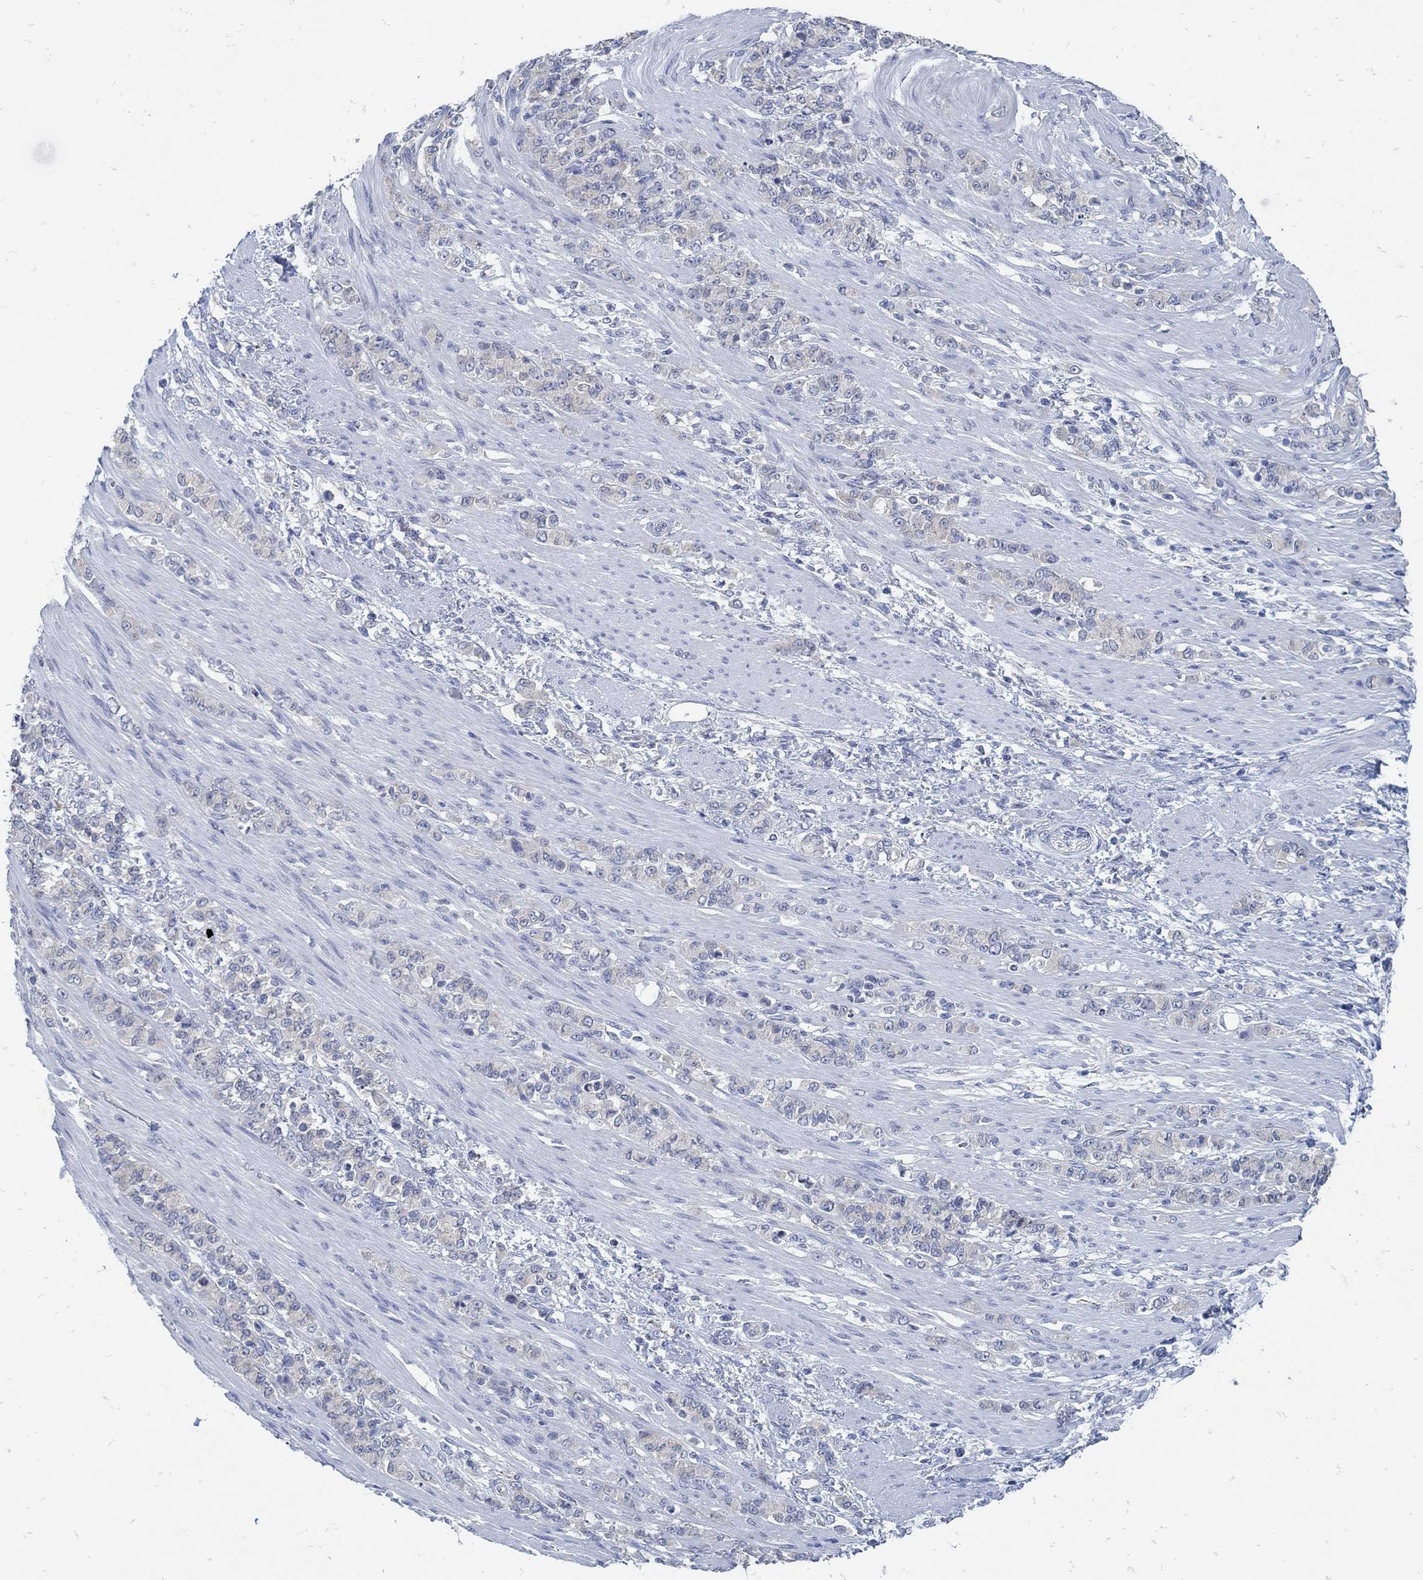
{"staining": {"intensity": "negative", "quantity": "none", "location": "none"}, "tissue": "stomach cancer", "cell_type": "Tumor cells", "image_type": "cancer", "snomed": [{"axis": "morphology", "description": "Normal tissue, NOS"}, {"axis": "morphology", "description": "Adenocarcinoma, NOS"}, {"axis": "topography", "description": "Stomach"}], "caption": "Adenocarcinoma (stomach) was stained to show a protein in brown. There is no significant expression in tumor cells. (DAB (3,3'-diaminobenzidine) immunohistochemistry (IHC) with hematoxylin counter stain).", "gene": "ZFAND4", "patient": {"sex": "female", "age": 79}}